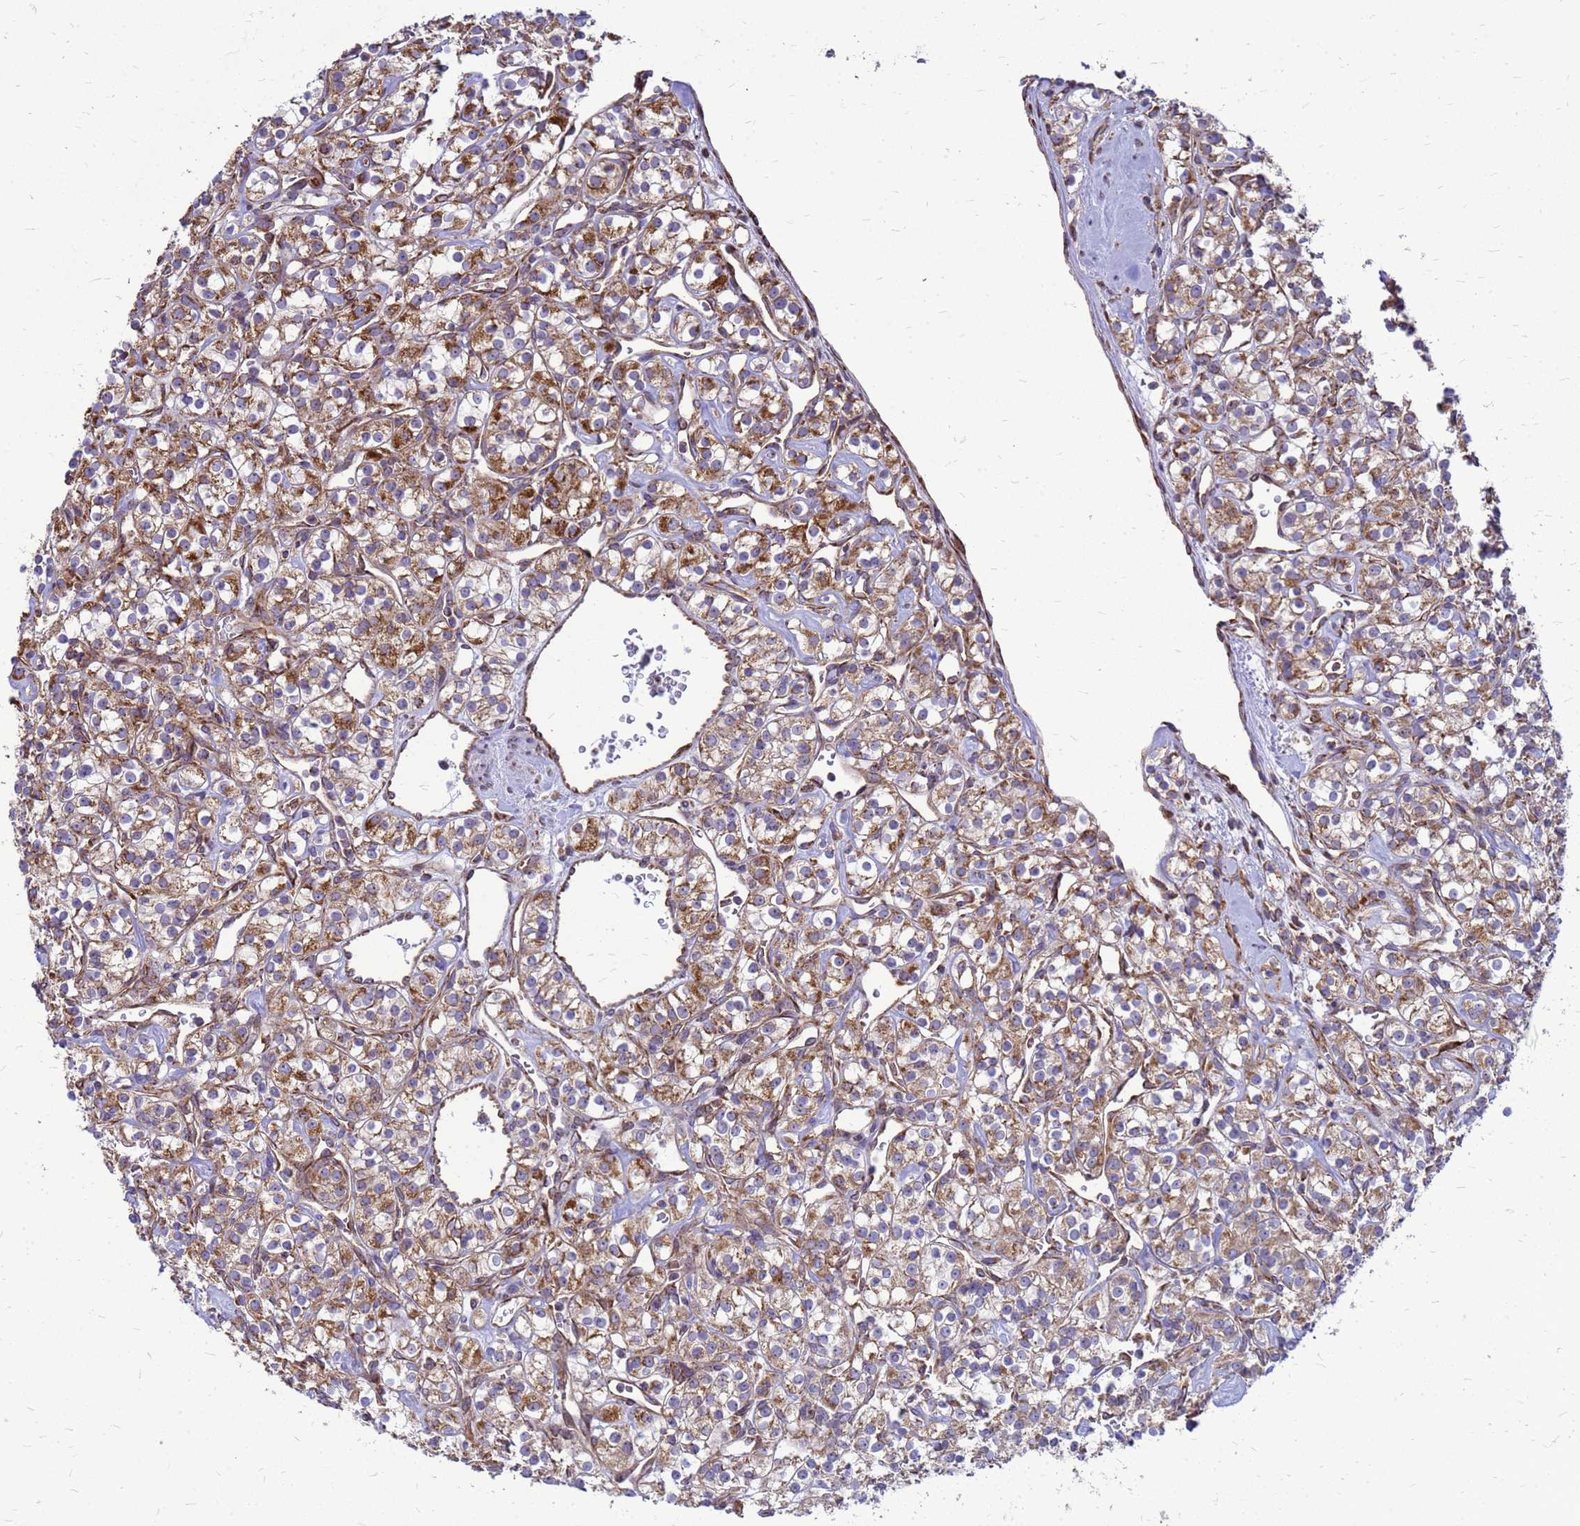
{"staining": {"intensity": "moderate", "quantity": ">75%", "location": "cytoplasmic/membranous"}, "tissue": "renal cancer", "cell_type": "Tumor cells", "image_type": "cancer", "snomed": [{"axis": "morphology", "description": "Adenocarcinoma, NOS"}, {"axis": "topography", "description": "Kidney"}], "caption": "Human adenocarcinoma (renal) stained for a protein (brown) reveals moderate cytoplasmic/membranous positive positivity in approximately >75% of tumor cells.", "gene": "FSTL4", "patient": {"sex": "male", "age": 77}}